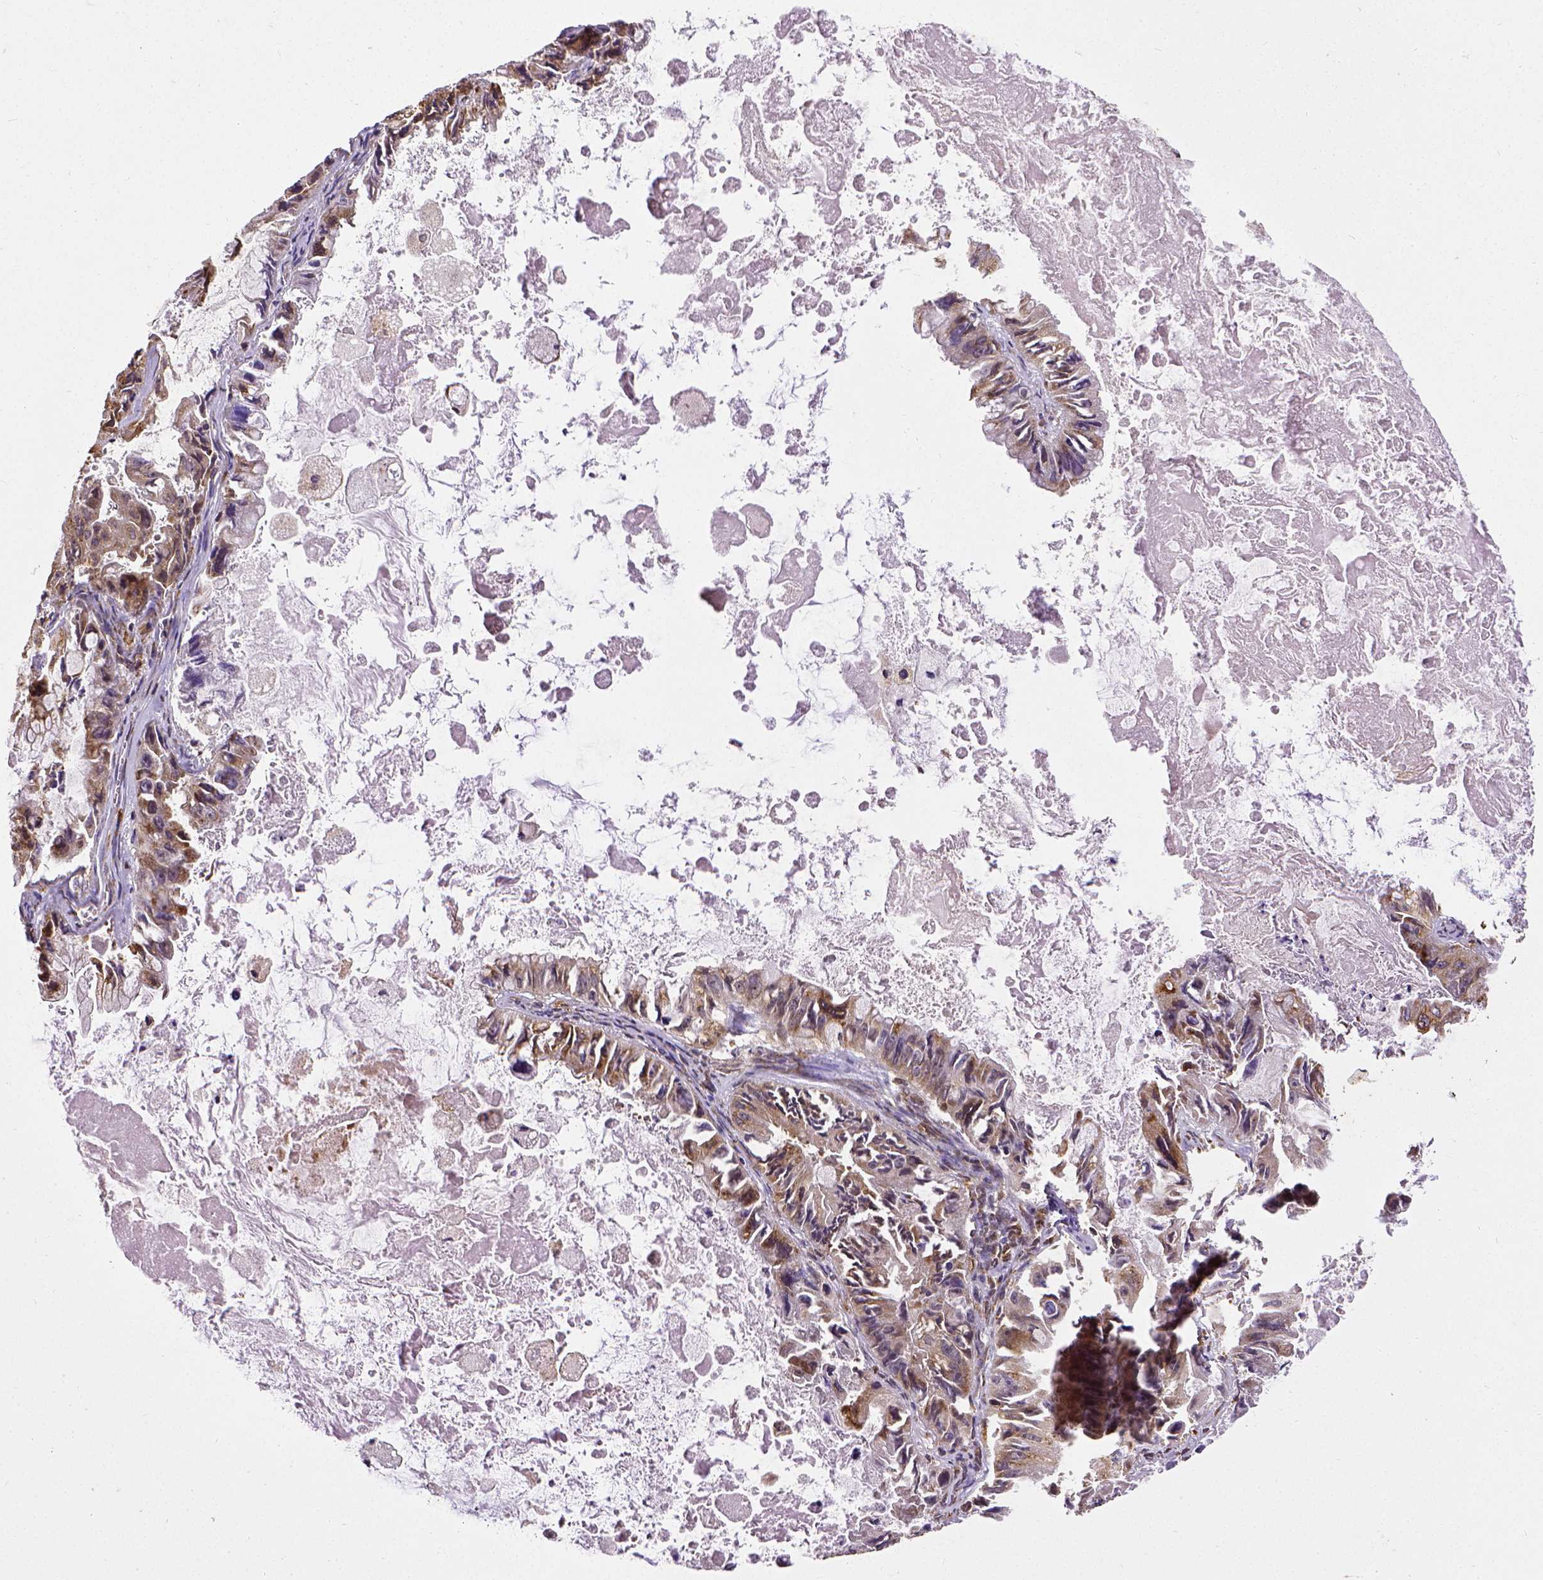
{"staining": {"intensity": "moderate", "quantity": ">75%", "location": "cytoplasmic/membranous"}, "tissue": "ovarian cancer", "cell_type": "Tumor cells", "image_type": "cancer", "snomed": [{"axis": "morphology", "description": "Cystadenocarcinoma, mucinous, NOS"}, {"axis": "topography", "description": "Ovary"}], "caption": "This histopathology image shows mucinous cystadenocarcinoma (ovarian) stained with IHC to label a protein in brown. The cytoplasmic/membranous of tumor cells show moderate positivity for the protein. Nuclei are counter-stained blue.", "gene": "MTDH", "patient": {"sex": "female", "age": 61}}